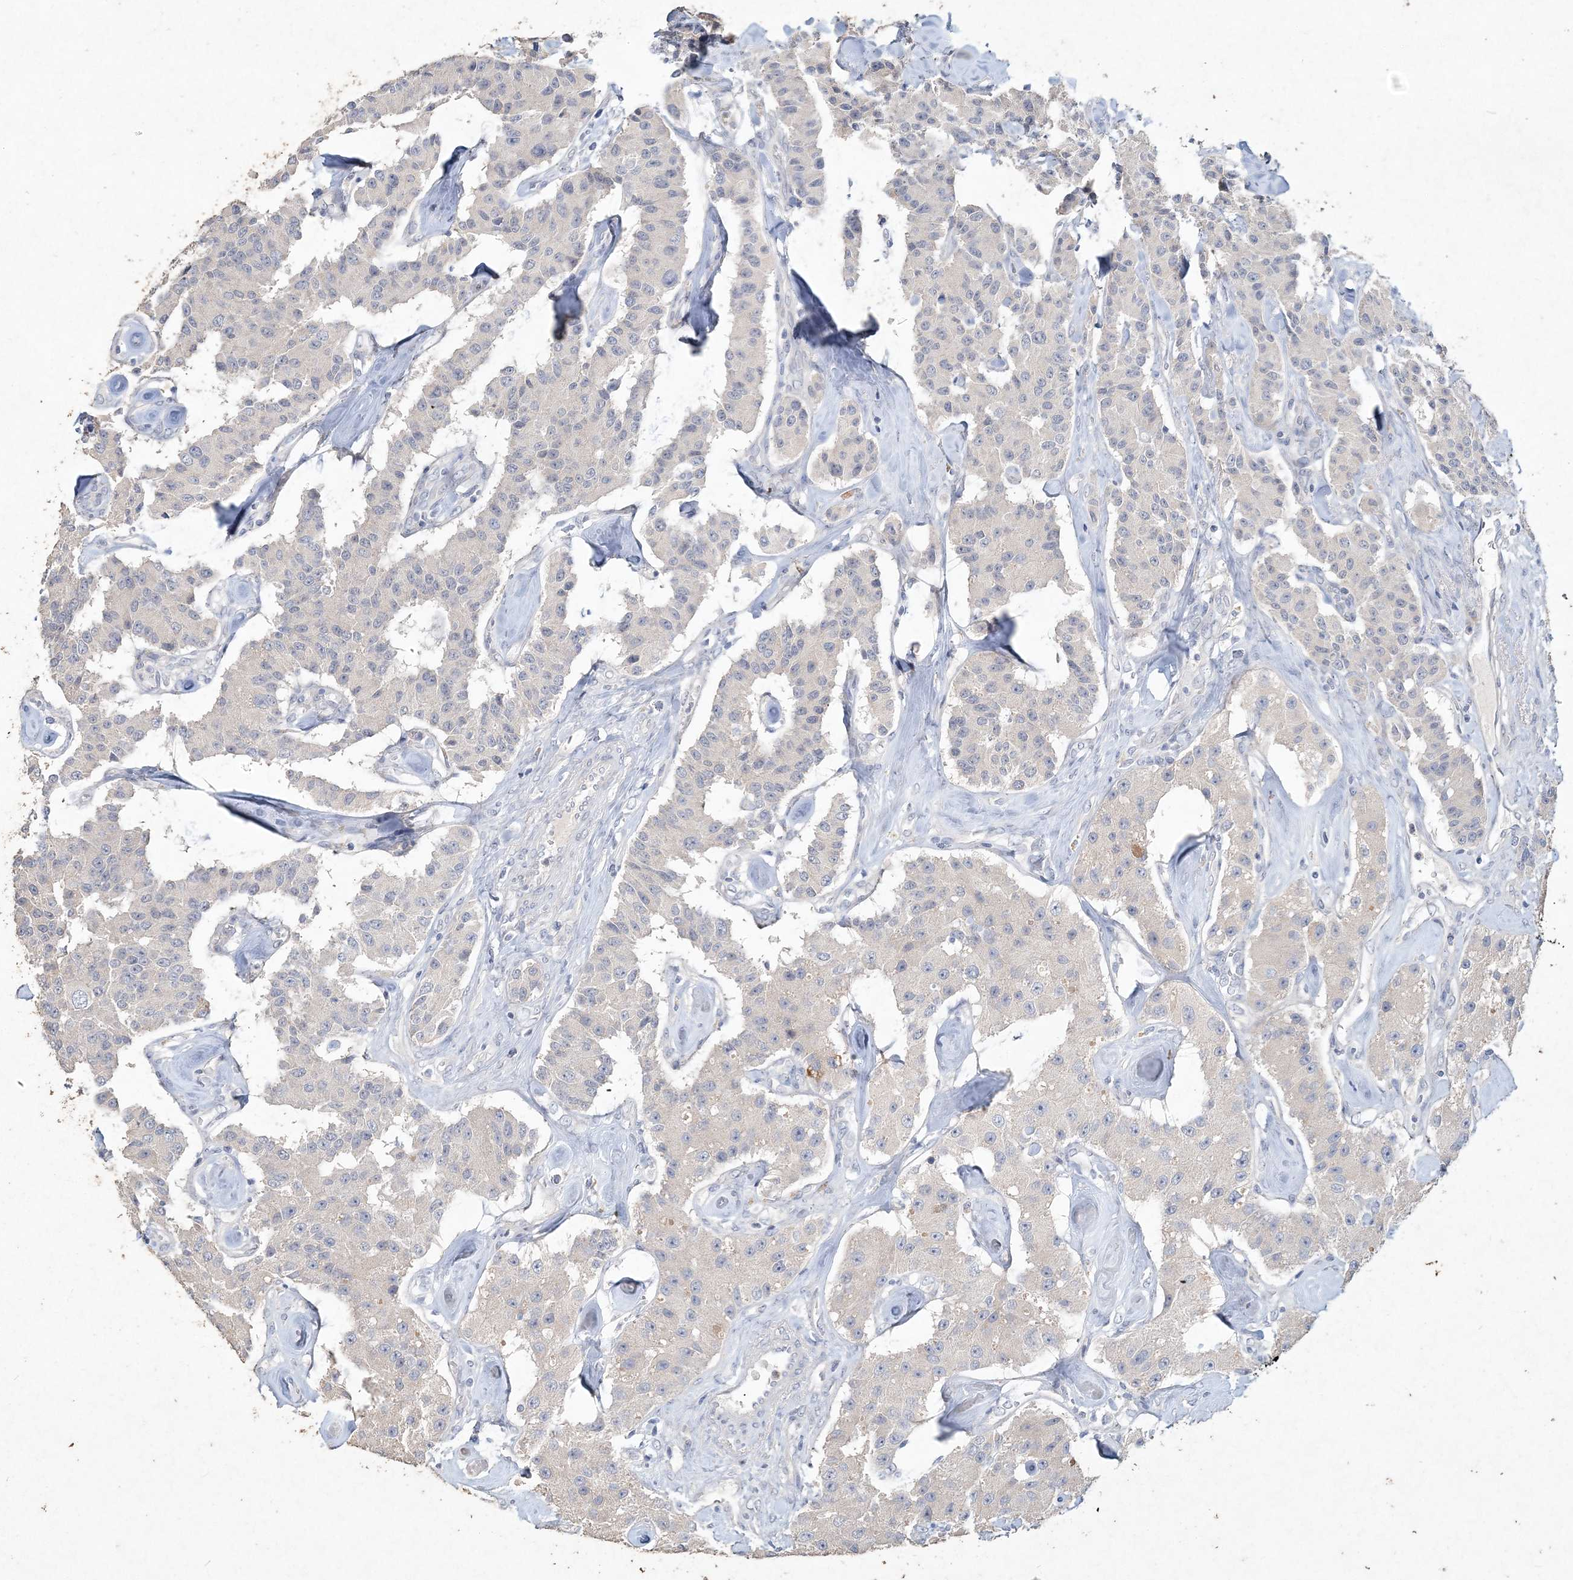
{"staining": {"intensity": "moderate", "quantity": "<25%", "location": "cytoplasmic/membranous"}, "tissue": "carcinoid", "cell_type": "Tumor cells", "image_type": "cancer", "snomed": [{"axis": "morphology", "description": "Carcinoid, malignant, NOS"}, {"axis": "topography", "description": "Pancreas"}], "caption": "Carcinoid (malignant) stained with immunohistochemistry (IHC) exhibits moderate cytoplasmic/membranous positivity in about <25% of tumor cells.", "gene": "DNAH5", "patient": {"sex": "male", "age": 41}}